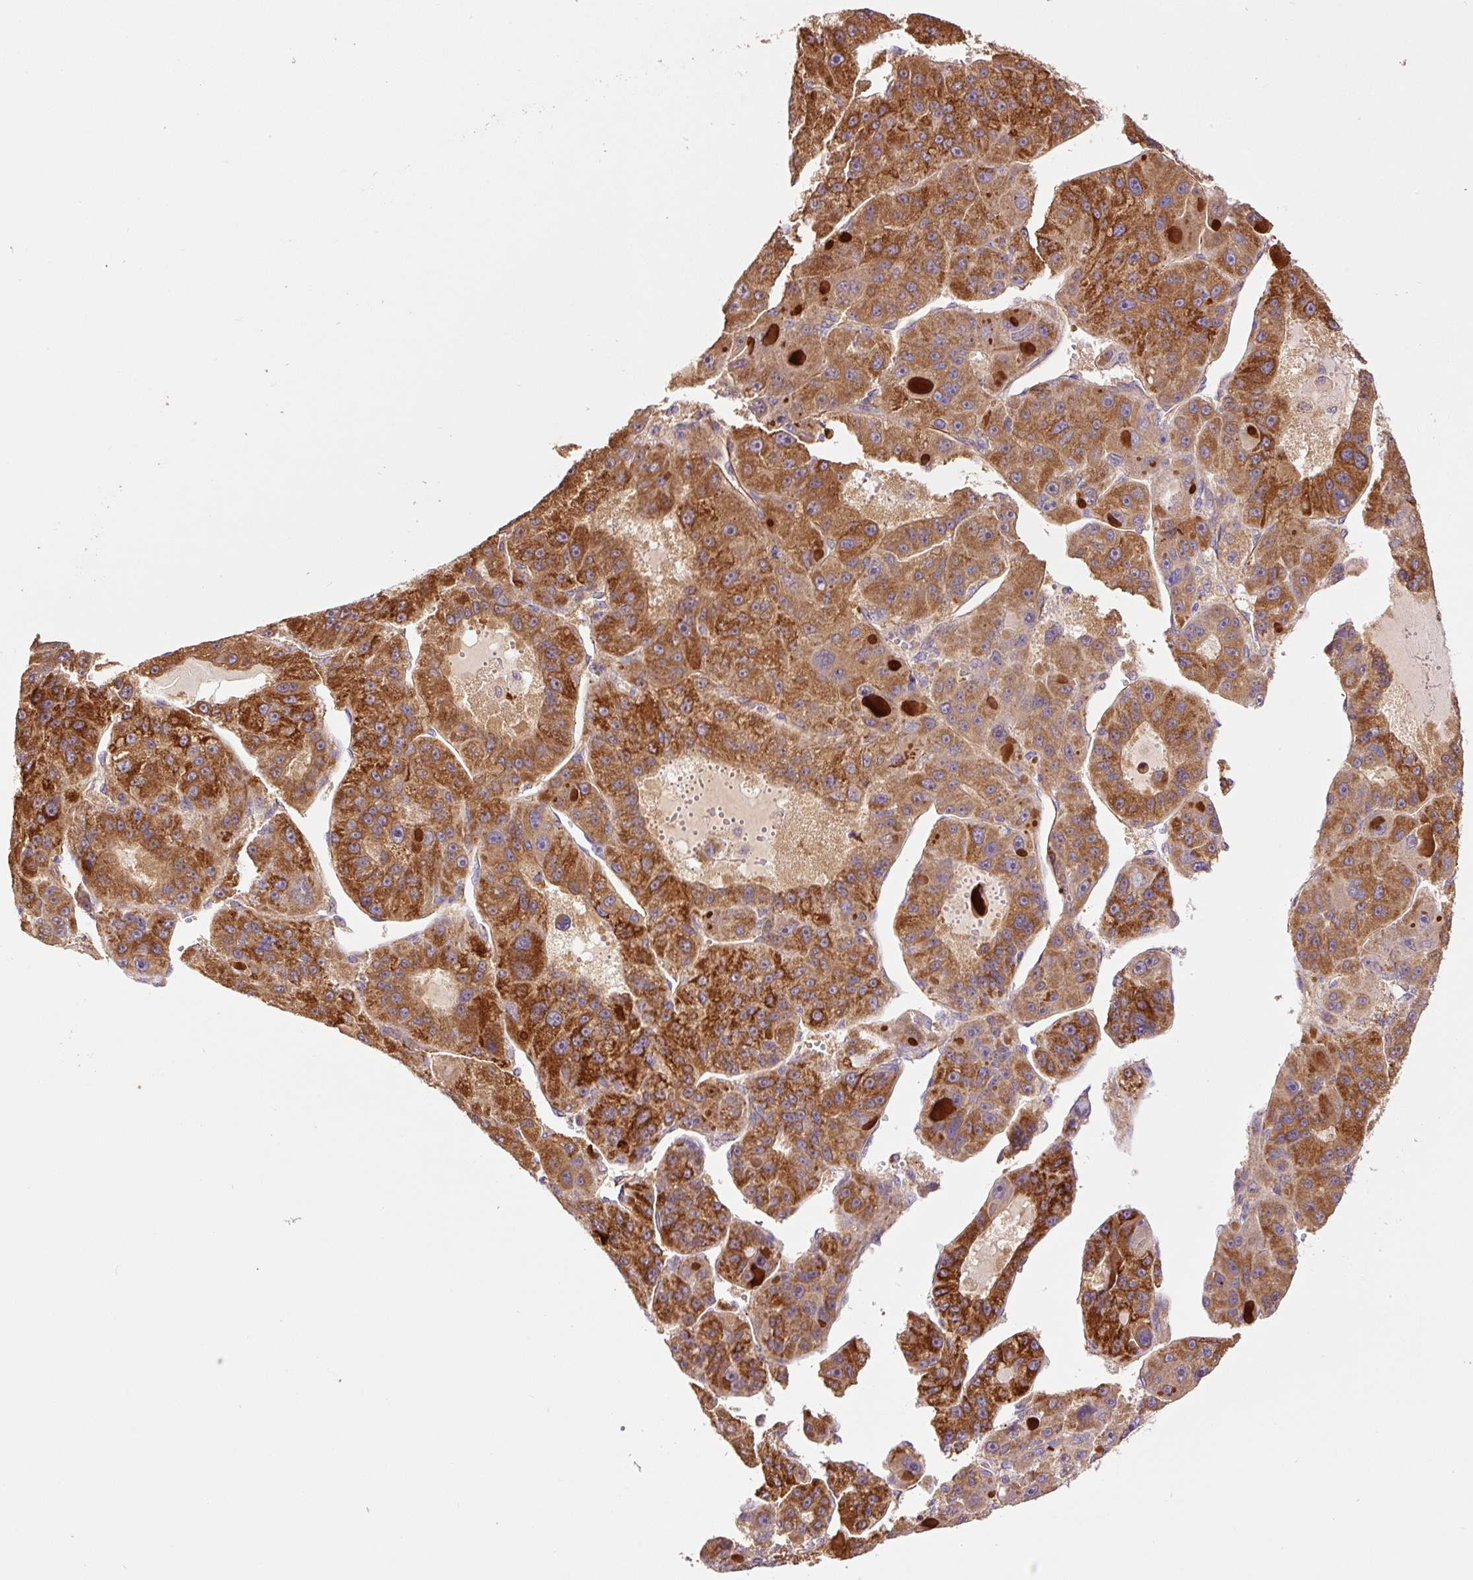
{"staining": {"intensity": "strong", "quantity": ">75%", "location": "cytoplasmic/membranous"}, "tissue": "liver cancer", "cell_type": "Tumor cells", "image_type": "cancer", "snomed": [{"axis": "morphology", "description": "Carcinoma, Hepatocellular, NOS"}, {"axis": "topography", "description": "Liver"}], "caption": "Approximately >75% of tumor cells in human hepatocellular carcinoma (liver) show strong cytoplasmic/membranous protein staining as visualized by brown immunohistochemical staining.", "gene": "PCK2", "patient": {"sex": "male", "age": 76}}